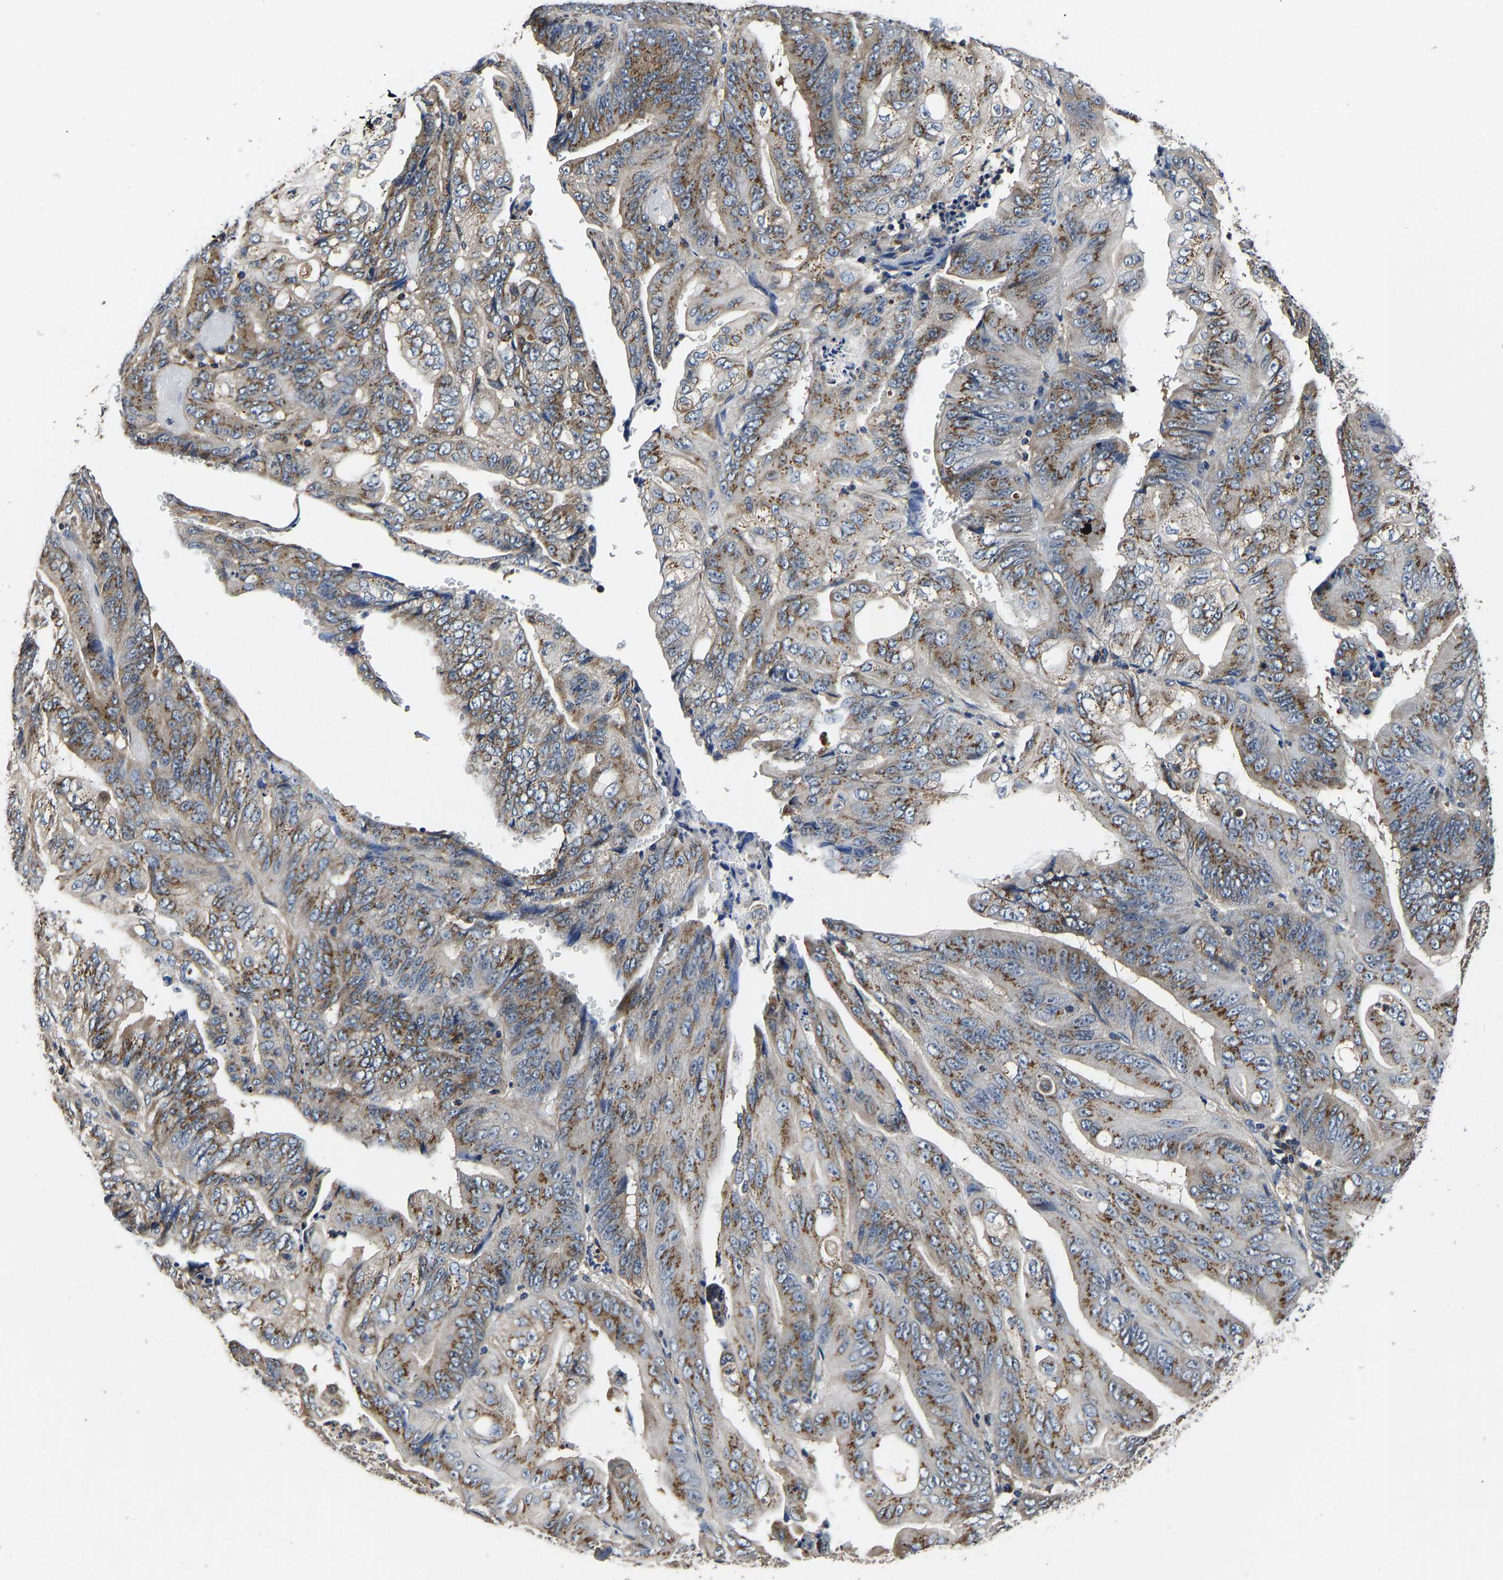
{"staining": {"intensity": "moderate", "quantity": ">75%", "location": "cytoplasmic/membranous"}, "tissue": "stomach cancer", "cell_type": "Tumor cells", "image_type": "cancer", "snomed": [{"axis": "morphology", "description": "Adenocarcinoma, NOS"}, {"axis": "topography", "description": "Stomach"}], "caption": "IHC of stomach cancer (adenocarcinoma) reveals medium levels of moderate cytoplasmic/membranous expression in approximately >75% of tumor cells. (Stains: DAB (3,3'-diaminobenzidine) in brown, nuclei in blue, Microscopy: brightfield microscopy at high magnification).", "gene": "RABAC1", "patient": {"sex": "female", "age": 73}}